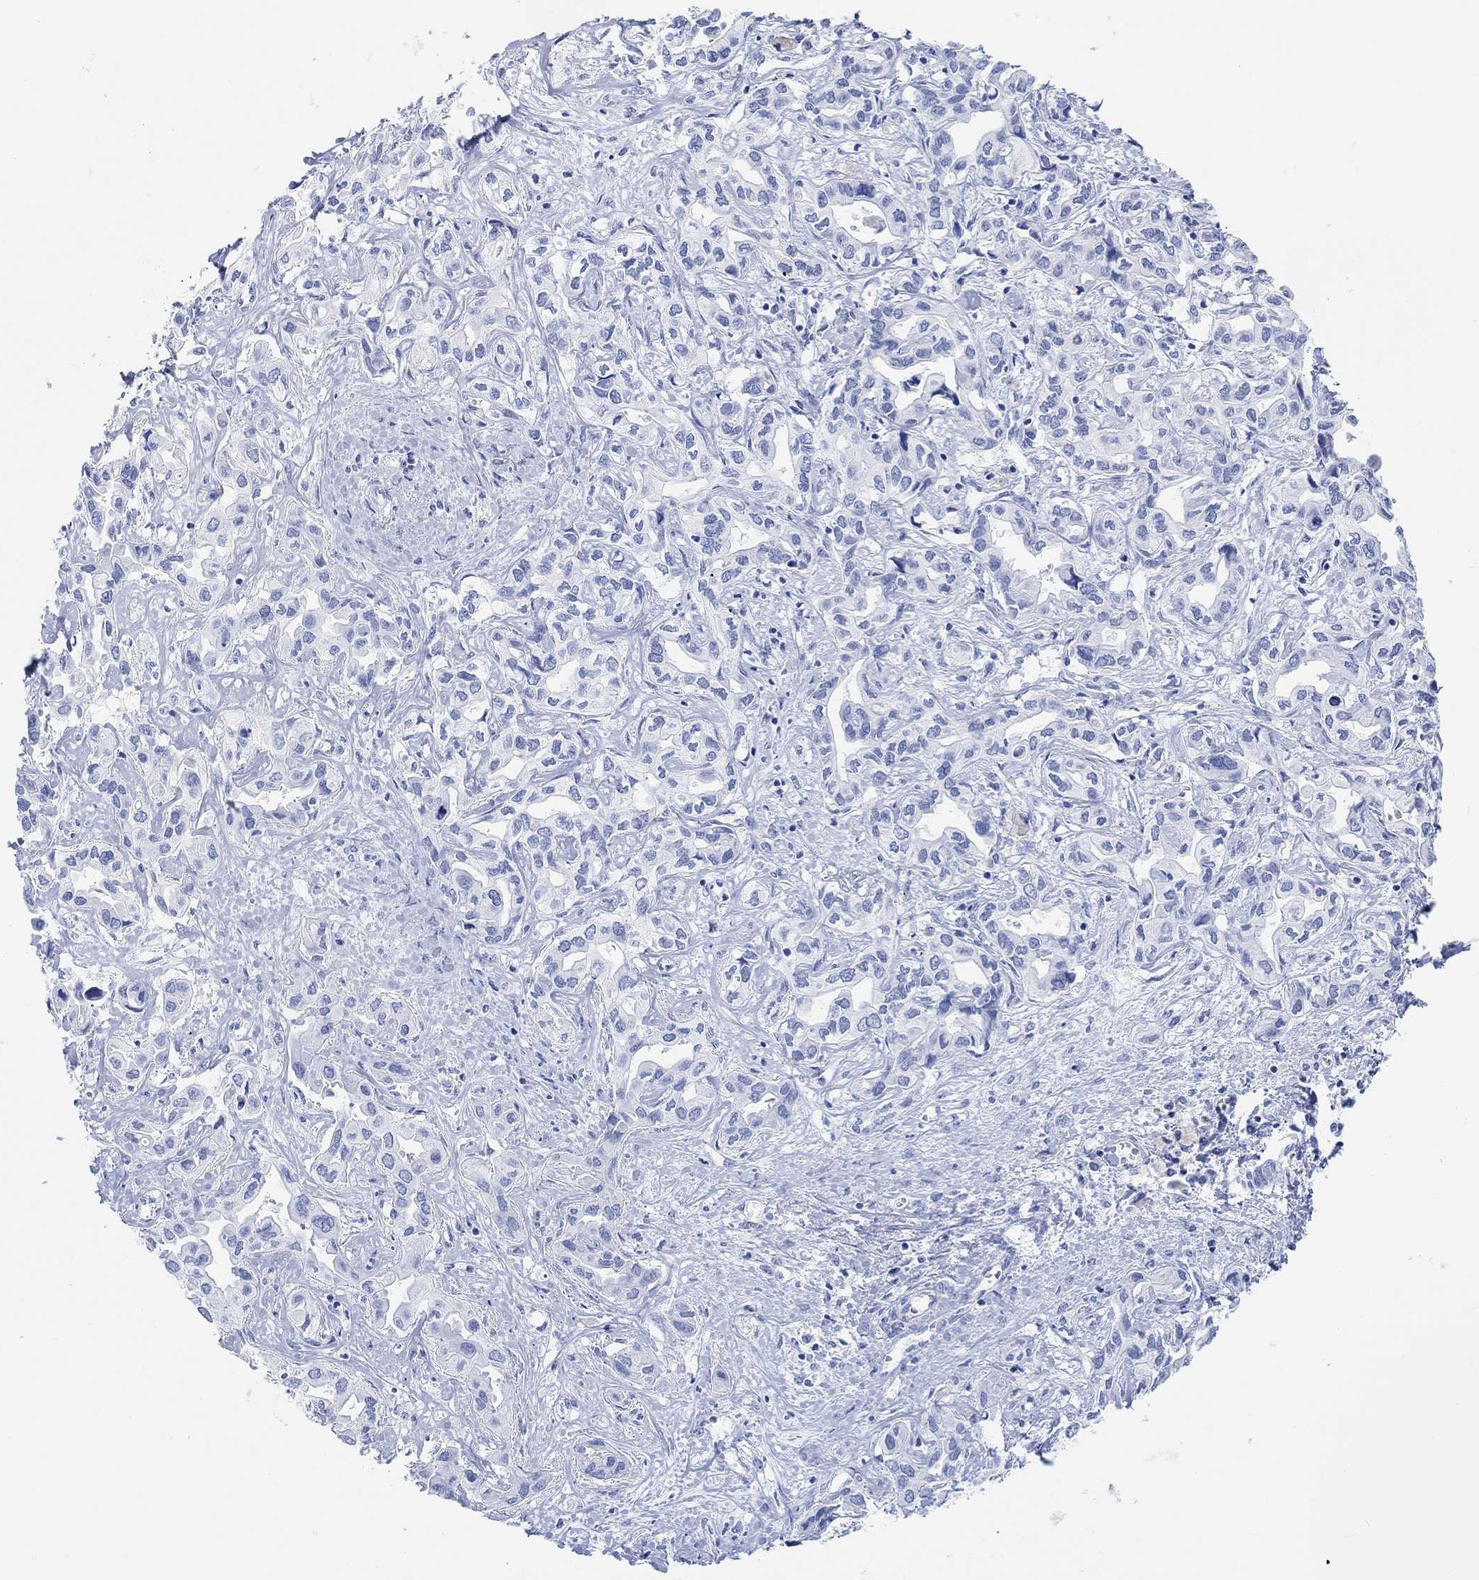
{"staining": {"intensity": "negative", "quantity": "none", "location": "none"}, "tissue": "liver cancer", "cell_type": "Tumor cells", "image_type": "cancer", "snomed": [{"axis": "morphology", "description": "Cholangiocarcinoma"}, {"axis": "topography", "description": "Liver"}], "caption": "A high-resolution micrograph shows immunohistochemistry (IHC) staining of cholangiocarcinoma (liver), which displays no significant expression in tumor cells. (Stains: DAB (3,3'-diaminobenzidine) immunohistochemistry (IHC) with hematoxylin counter stain, Microscopy: brightfield microscopy at high magnification).", "gene": "ANKRD33", "patient": {"sex": "female", "age": 64}}